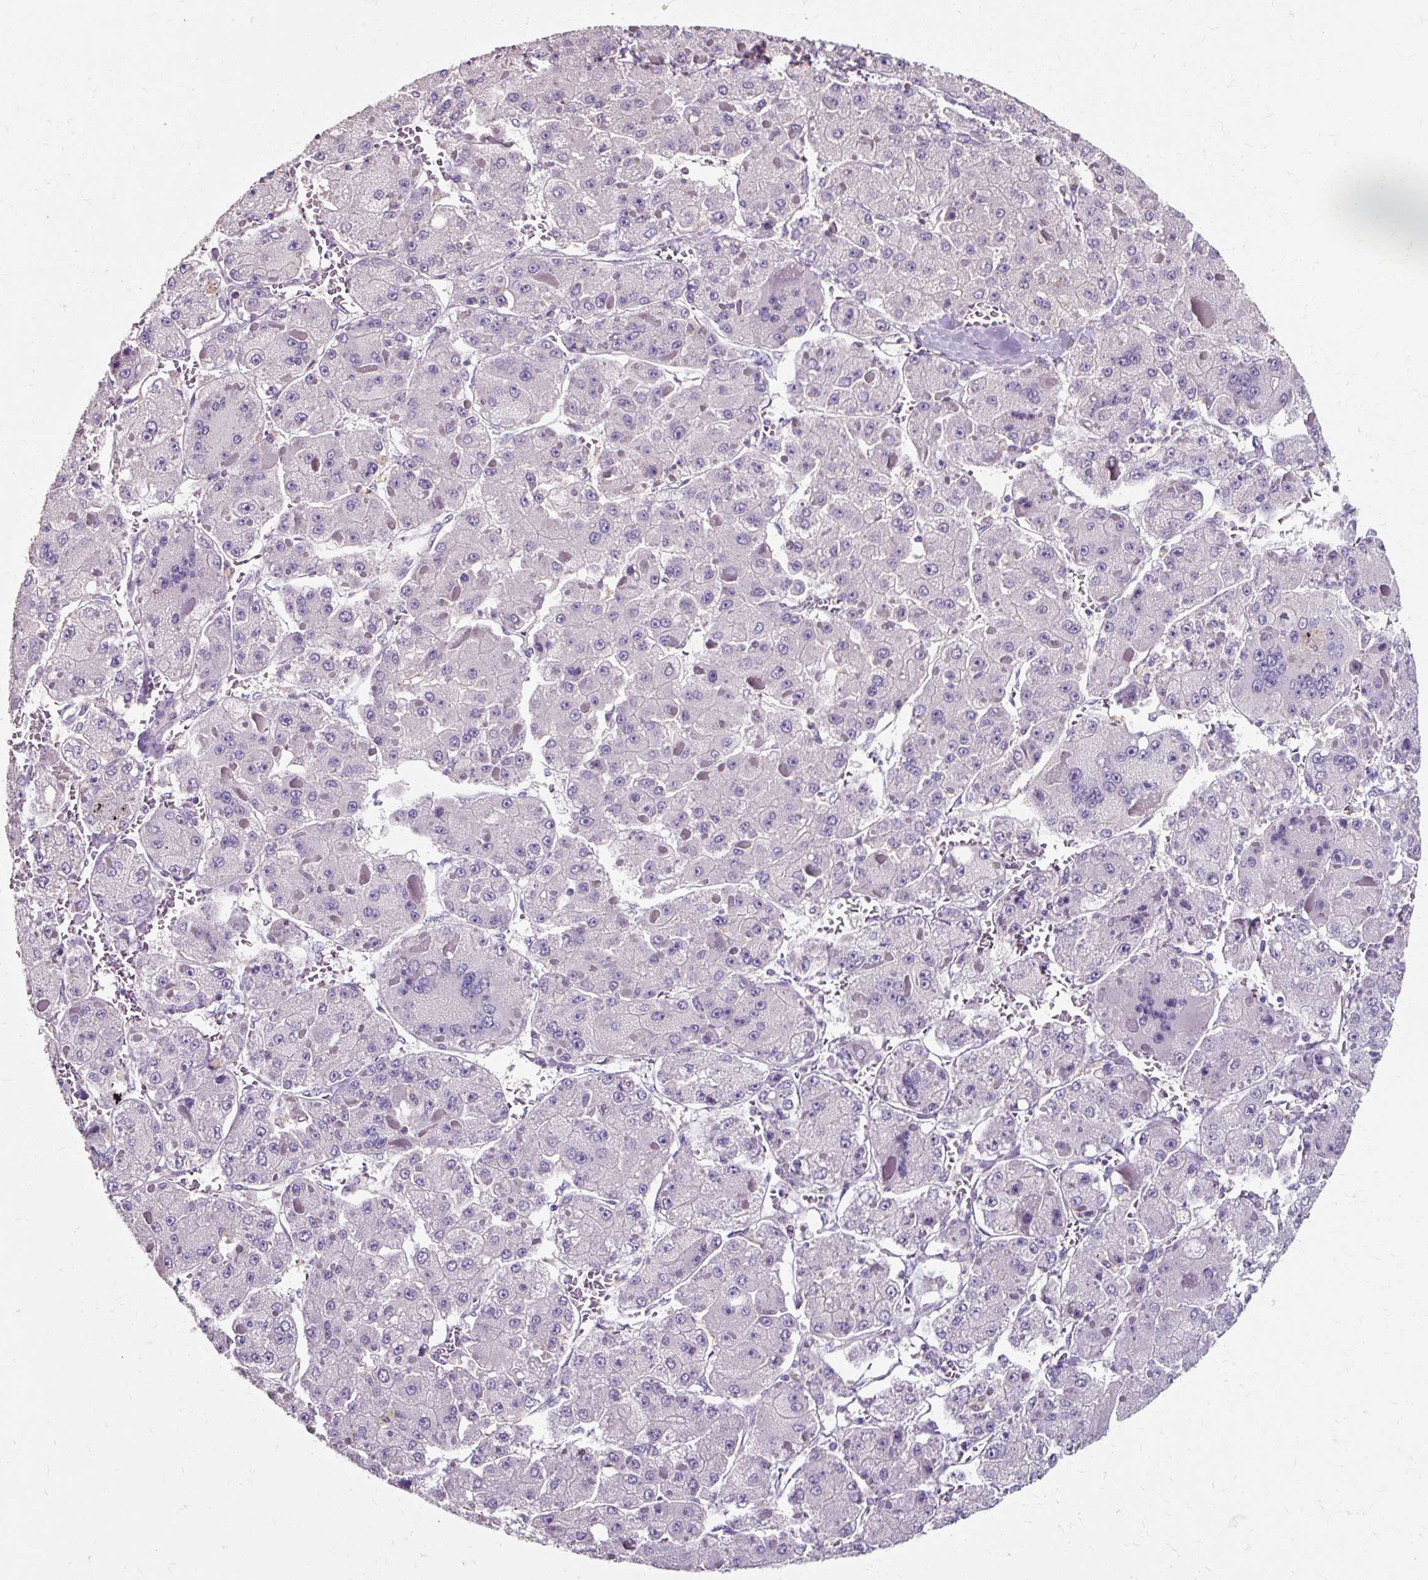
{"staining": {"intensity": "negative", "quantity": "none", "location": "none"}, "tissue": "liver cancer", "cell_type": "Tumor cells", "image_type": "cancer", "snomed": [{"axis": "morphology", "description": "Carcinoma, Hepatocellular, NOS"}, {"axis": "topography", "description": "Liver"}], "caption": "Immunohistochemistry of human hepatocellular carcinoma (liver) reveals no staining in tumor cells. (Brightfield microscopy of DAB IHC at high magnification).", "gene": "KLHL24", "patient": {"sex": "female", "age": 73}}